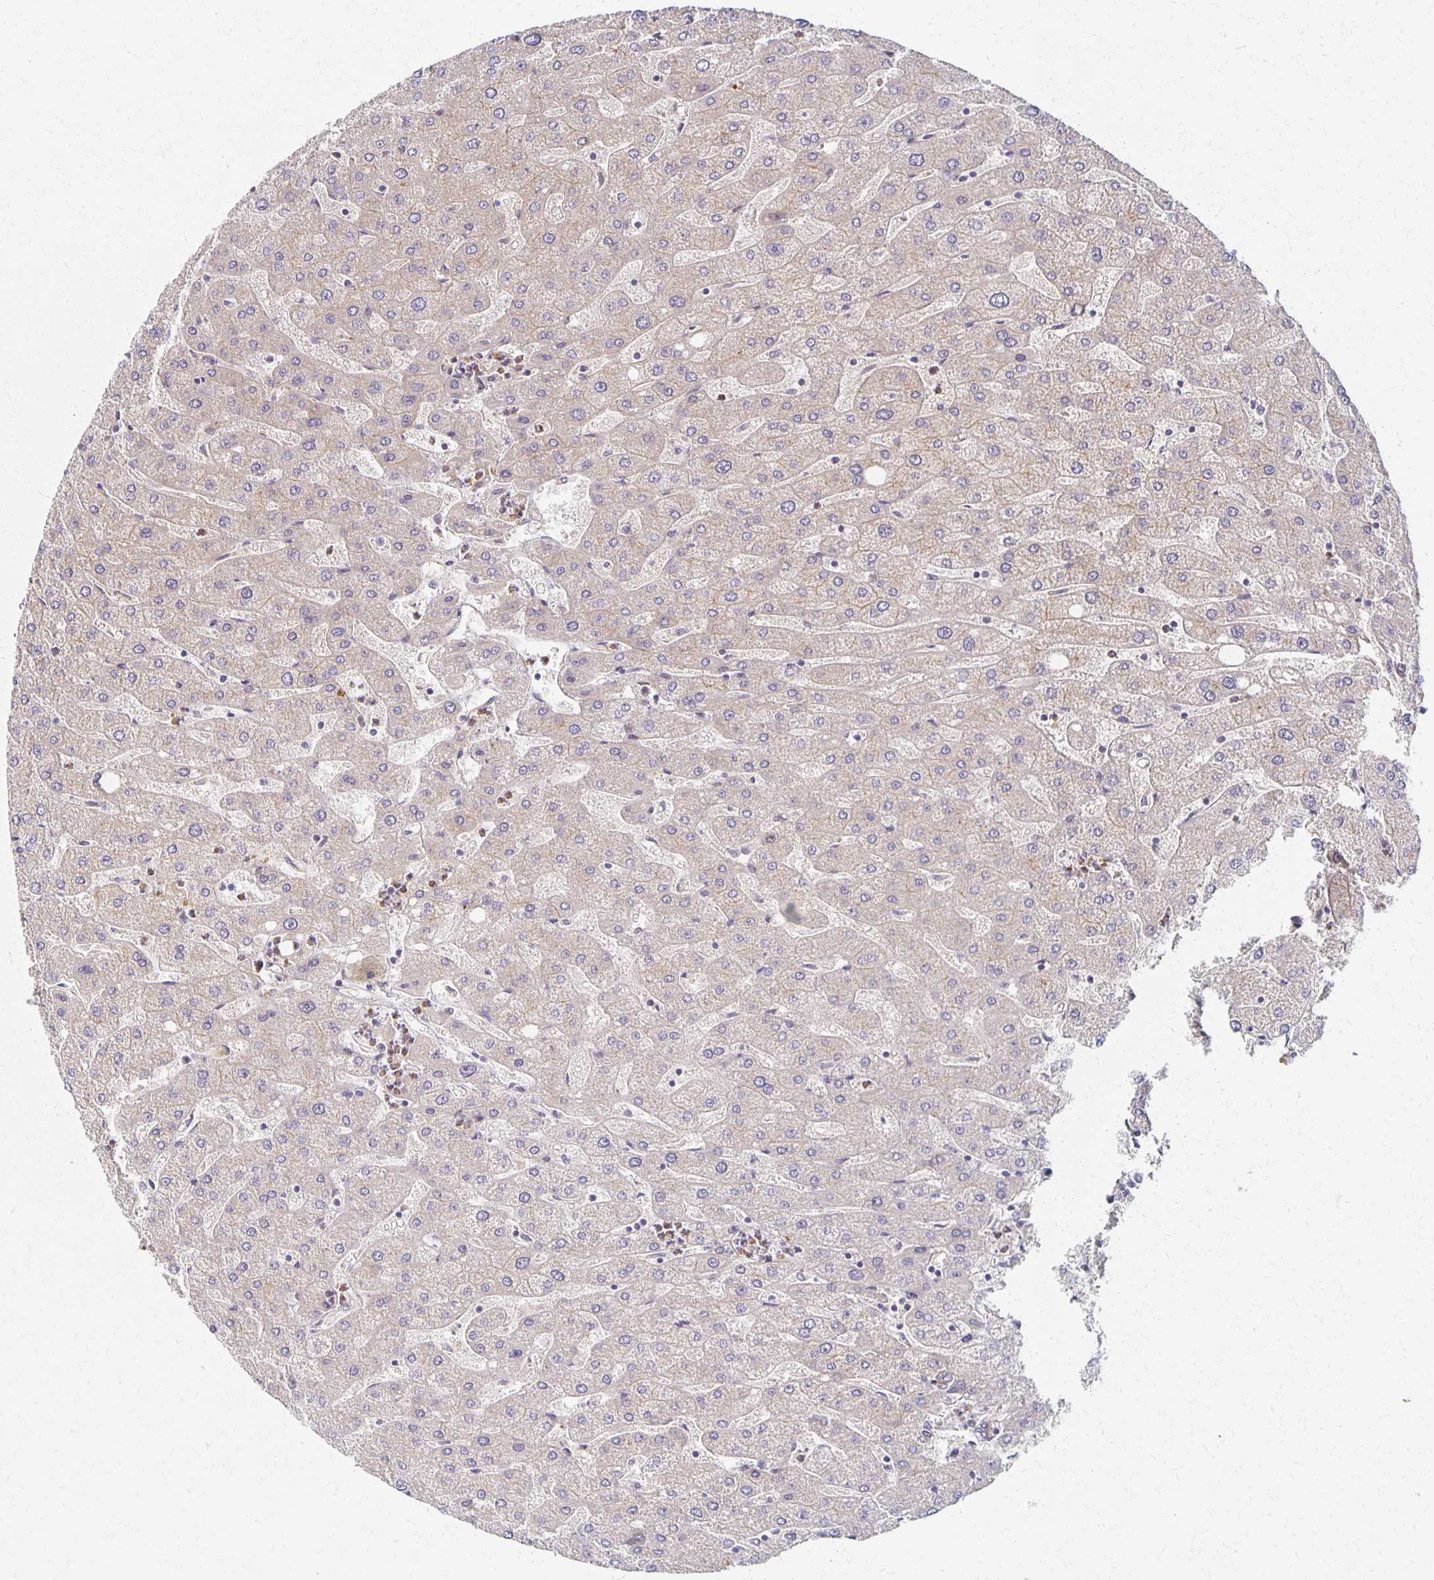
{"staining": {"intensity": "weak", "quantity": "<25%", "location": "cytoplasmic/membranous"}, "tissue": "liver", "cell_type": "Cholangiocytes", "image_type": "normal", "snomed": [{"axis": "morphology", "description": "Normal tissue, NOS"}, {"axis": "topography", "description": "Liver"}], "caption": "Cholangiocytes are negative for brown protein staining in benign liver. (Brightfield microscopy of DAB (3,3'-diaminobenzidine) IHC at high magnification).", "gene": "SORL1", "patient": {"sex": "male", "age": 67}}